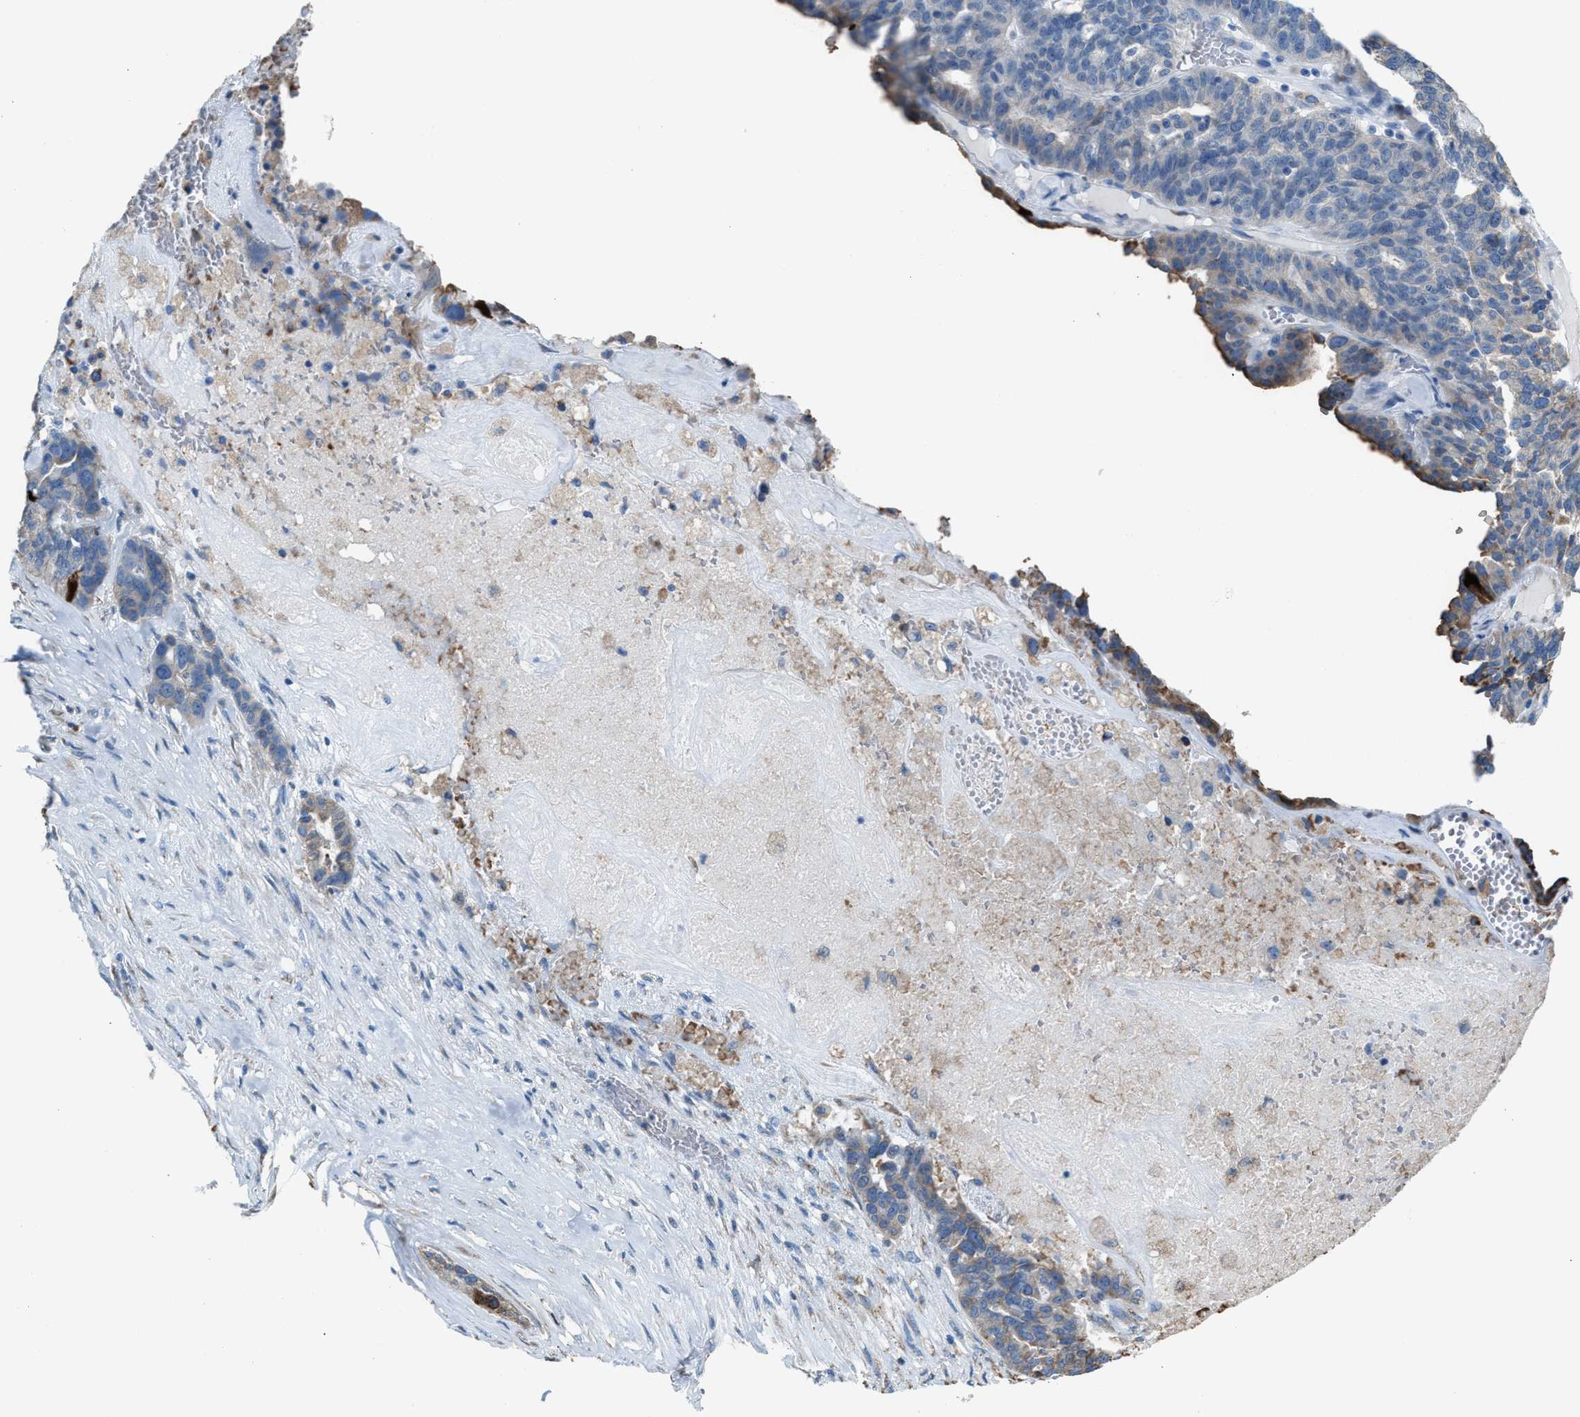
{"staining": {"intensity": "negative", "quantity": "none", "location": "none"}, "tissue": "ovarian cancer", "cell_type": "Tumor cells", "image_type": "cancer", "snomed": [{"axis": "morphology", "description": "Cystadenocarcinoma, serous, NOS"}, {"axis": "topography", "description": "Ovary"}], "caption": "Protein analysis of ovarian cancer shows no significant expression in tumor cells. (DAB immunohistochemistry, high magnification).", "gene": "CA3", "patient": {"sex": "female", "age": 59}}